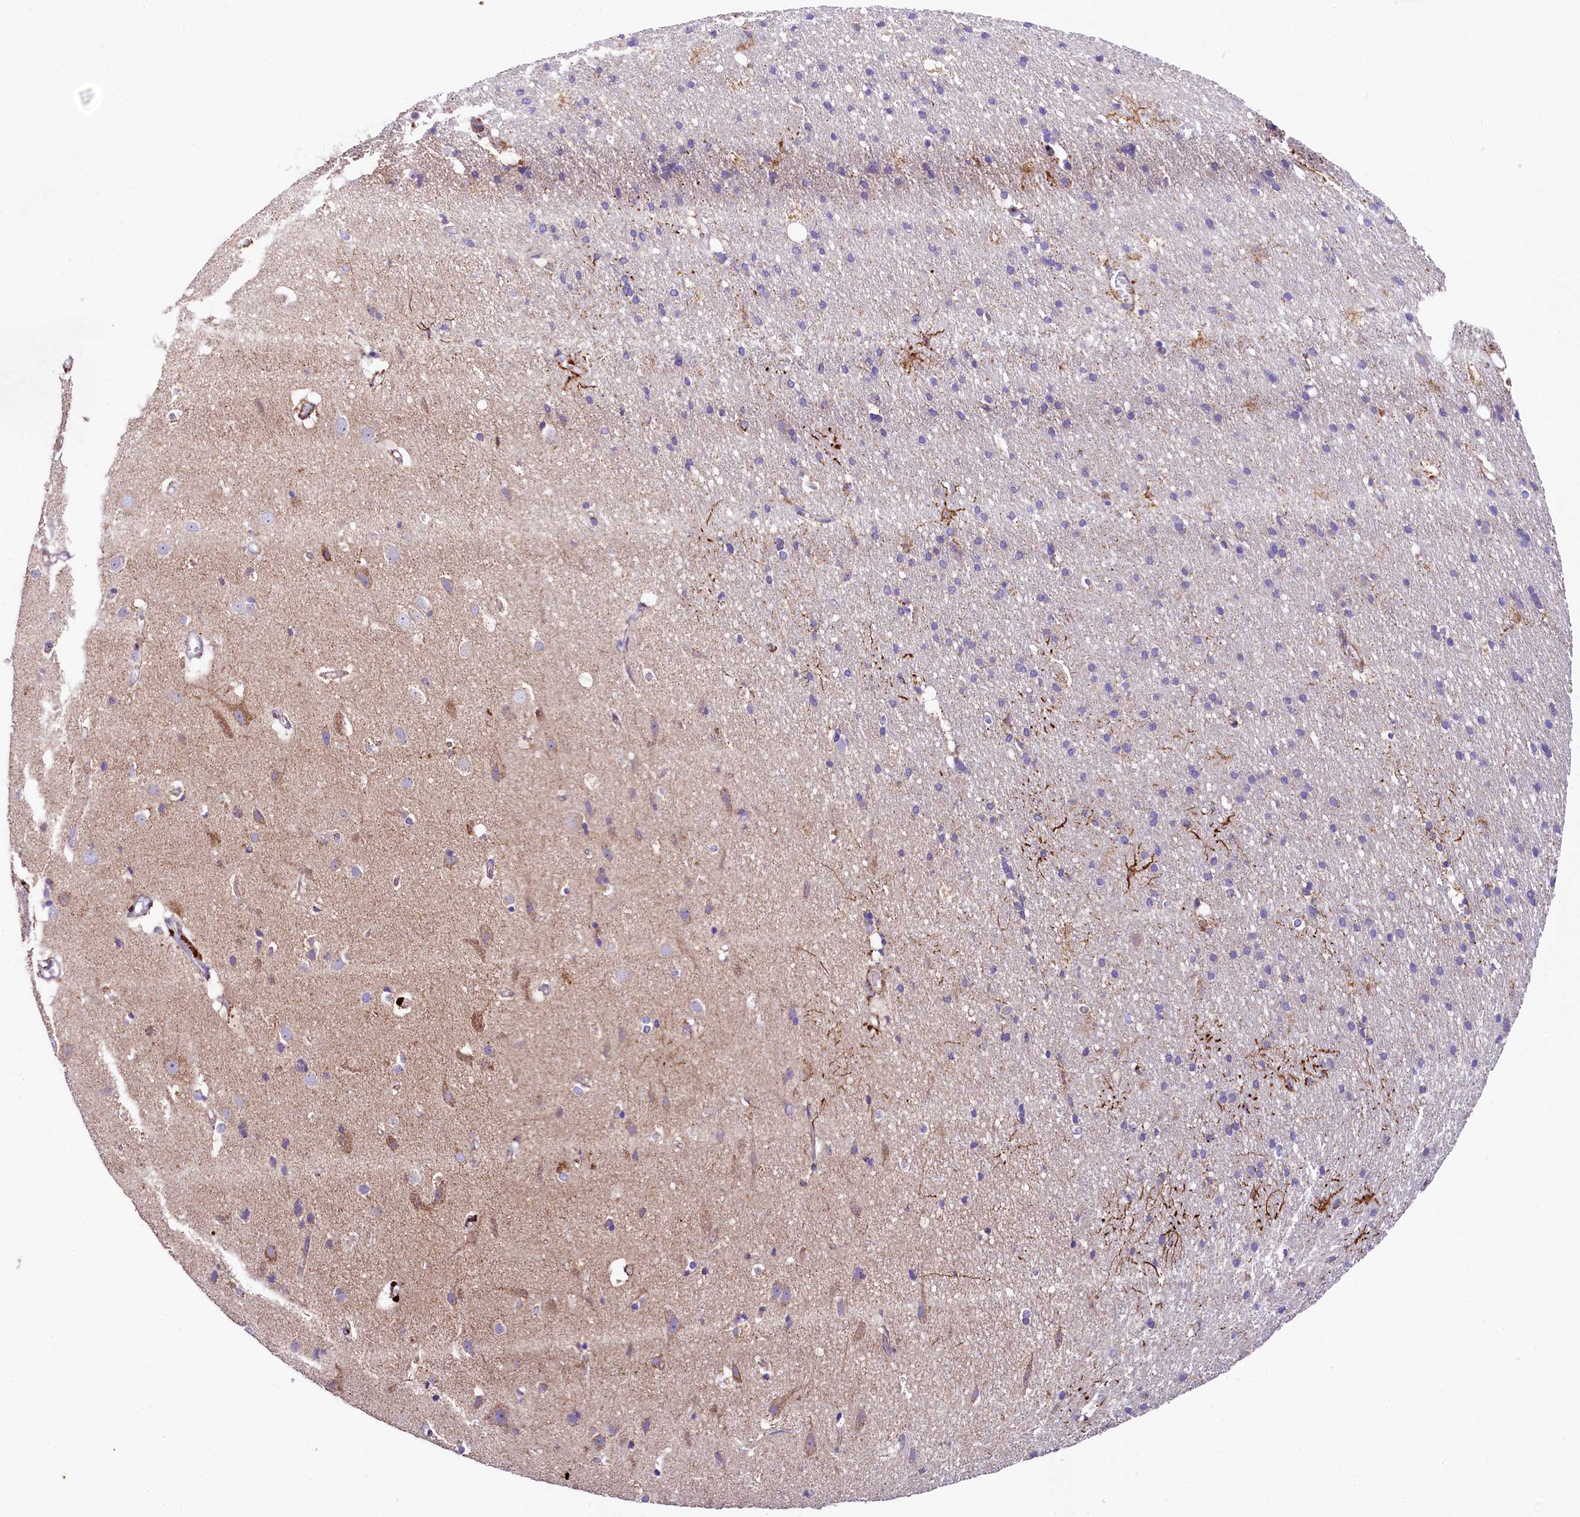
{"staining": {"intensity": "moderate", "quantity": "25%-75%", "location": "cytoplasmic/membranous"}, "tissue": "cerebral cortex", "cell_type": "Endothelial cells", "image_type": "normal", "snomed": [{"axis": "morphology", "description": "Normal tissue, NOS"}, {"axis": "topography", "description": "Cerebral cortex"}], "caption": "Protein staining shows moderate cytoplasmic/membranous staining in about 25%-75% of endothelial cells in benign cerebral cortex. (DAB (3,3'-diaminobenzidine) = brown stain, brightfield microscopy at high magnification).", "gene": "CLYBL", "patient": {"sex": "male", "age": 54}}